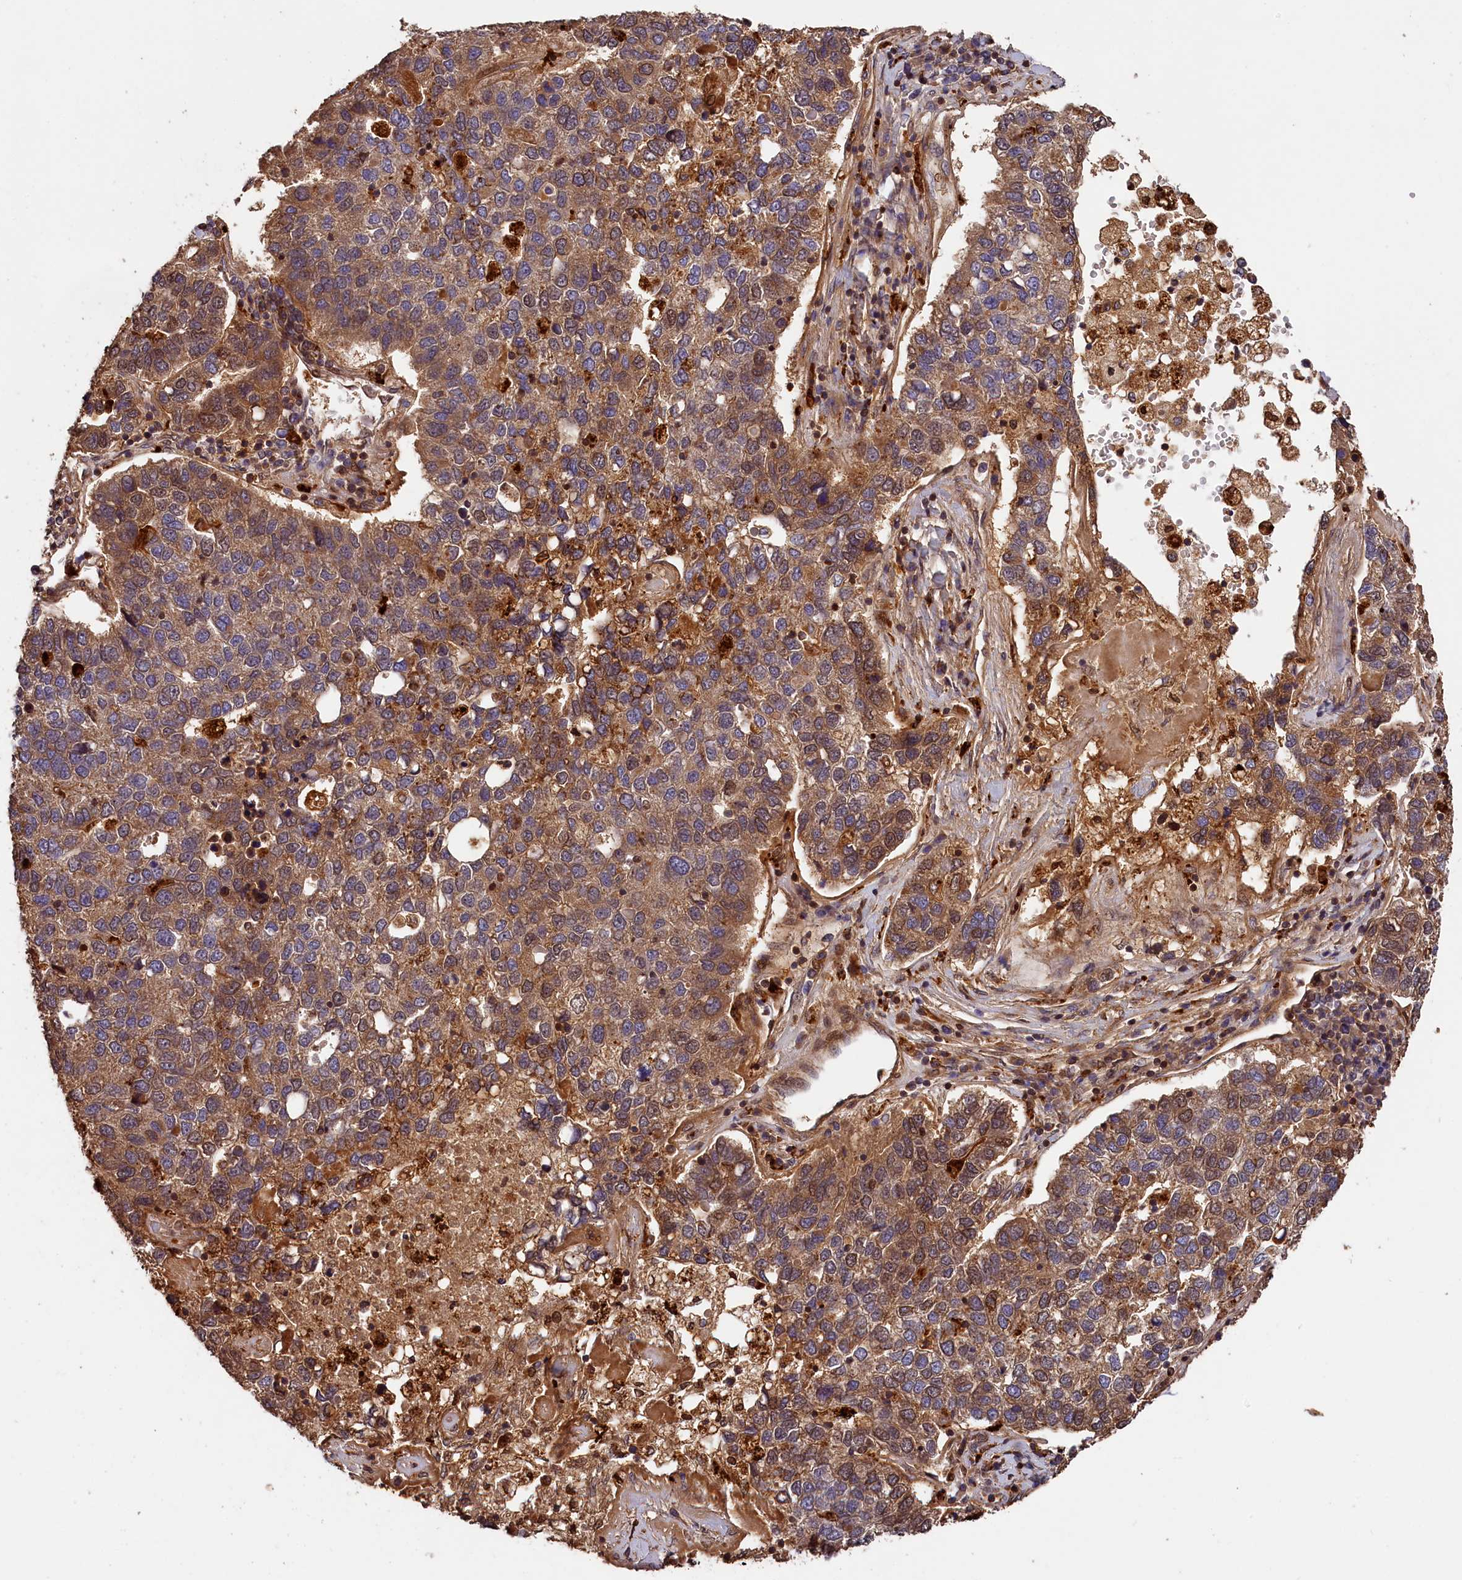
{"staining": {"intensity": "moderate", "quantity": ">75%", "location": "cytoplasmic/membranous"}, "tissue": "pancreatic cancer", "cell_type": "Tumor cells", "image_type": "cancer", "snomed": [{"axis": "morphology", "description": "Adenocarcinoma, NOS"}, {"axis": "topography", "description": "Pancreas"}], "caption": "Brown immunohistochemical staining in human pancreatic adenocarcinoma reveals moderate cytoplasmic/membranous positivity in about >75% of tumor cells. The protein of interest is shown in brown color, while the nuclei are stained blue.", "gene": "HMOX2", "patient": {"sex": "female", "age": 61}}